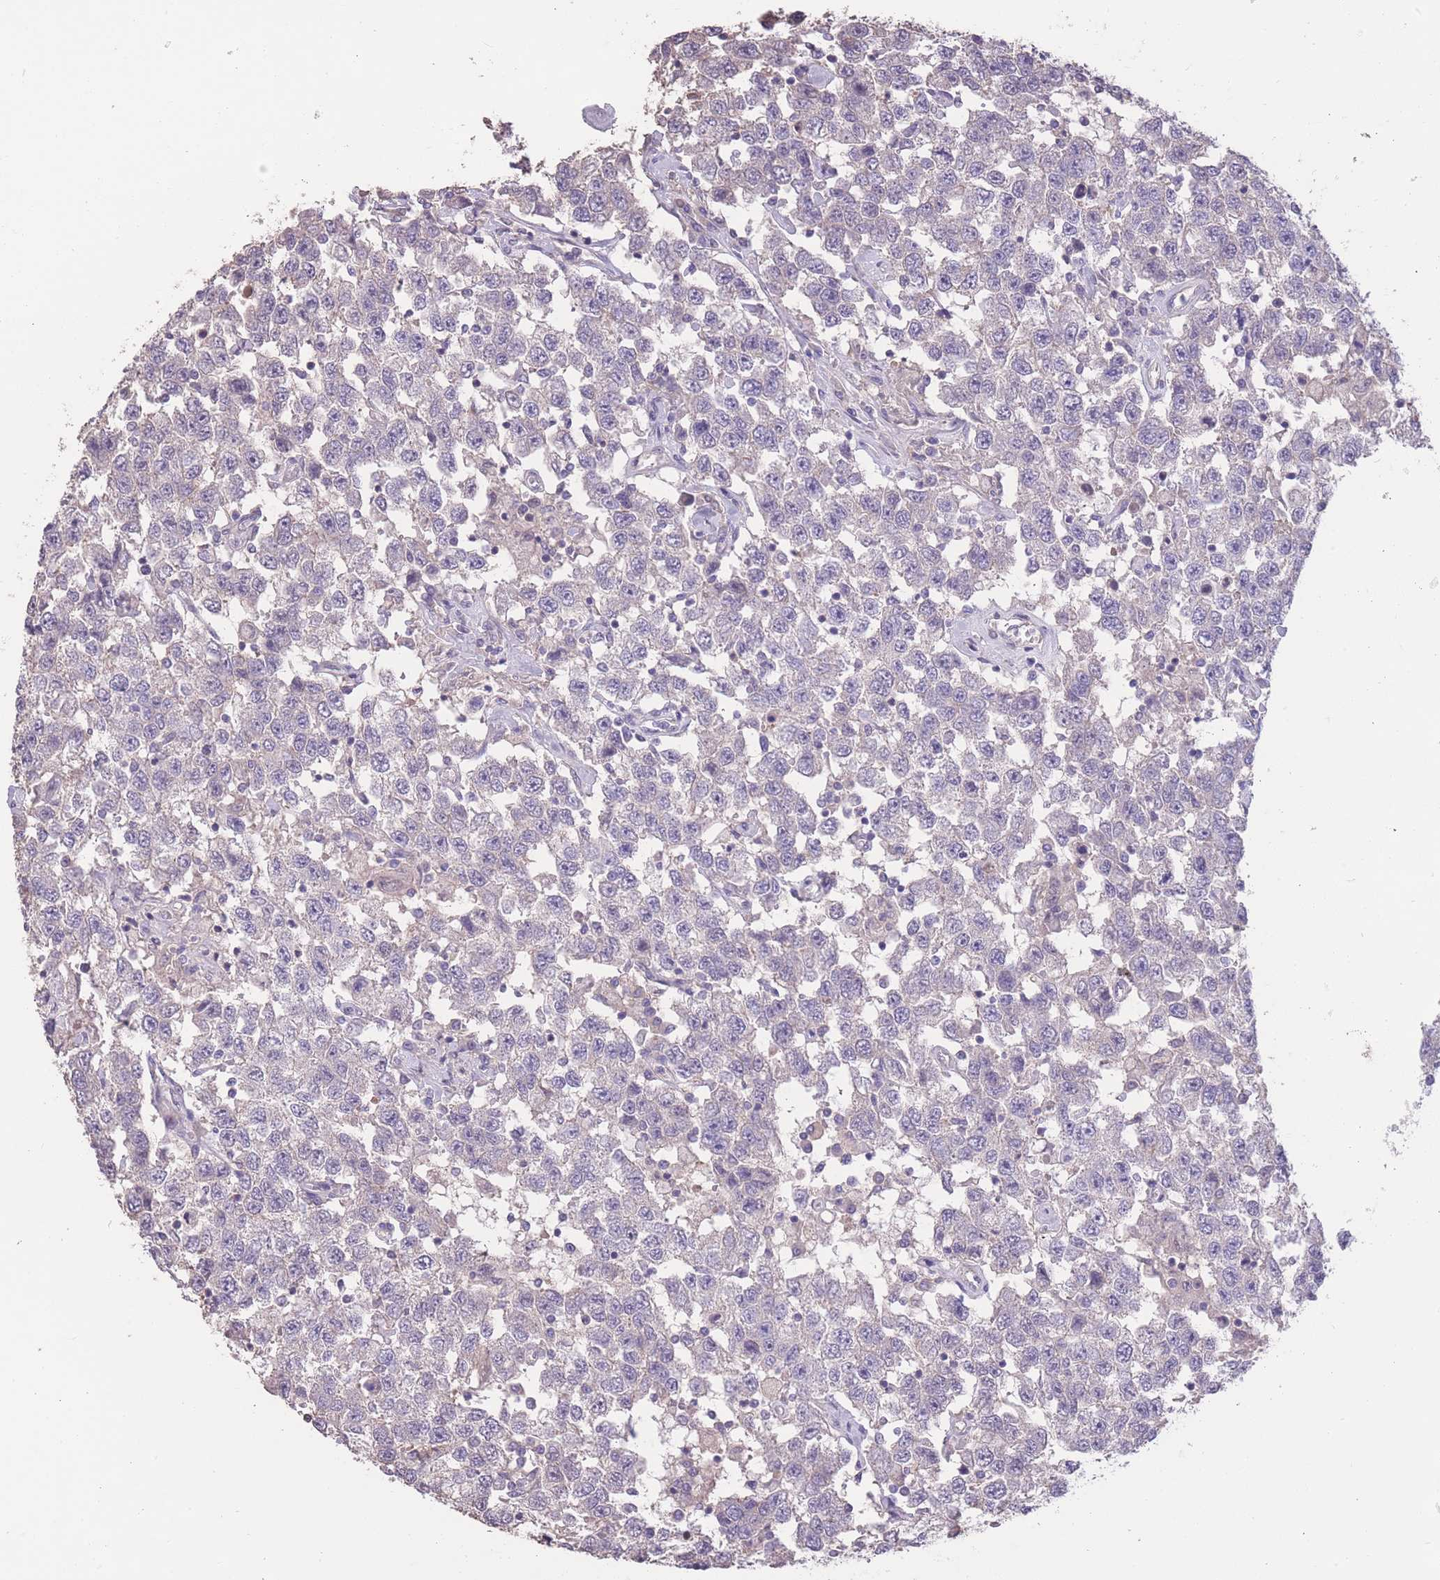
{"staining": {"intensity": "negative", "quantity": "none", "location": "none"}, "tissue": "testis cancer", "cell_type": "Tumor cells", "image_type": "cancer", "snomed": [{"axis": "morphology", "description": "Seminoma, NOS"}, {"axis": "topography", "description": "Testis"}], "caption": "Immunohistochemistry micrograph of testis cancer stained for a protein (brown), which demonstrates no staining in tumor cells.", "gene": "RSPH10B", "patient": {"sex": "male", "age": 41}}